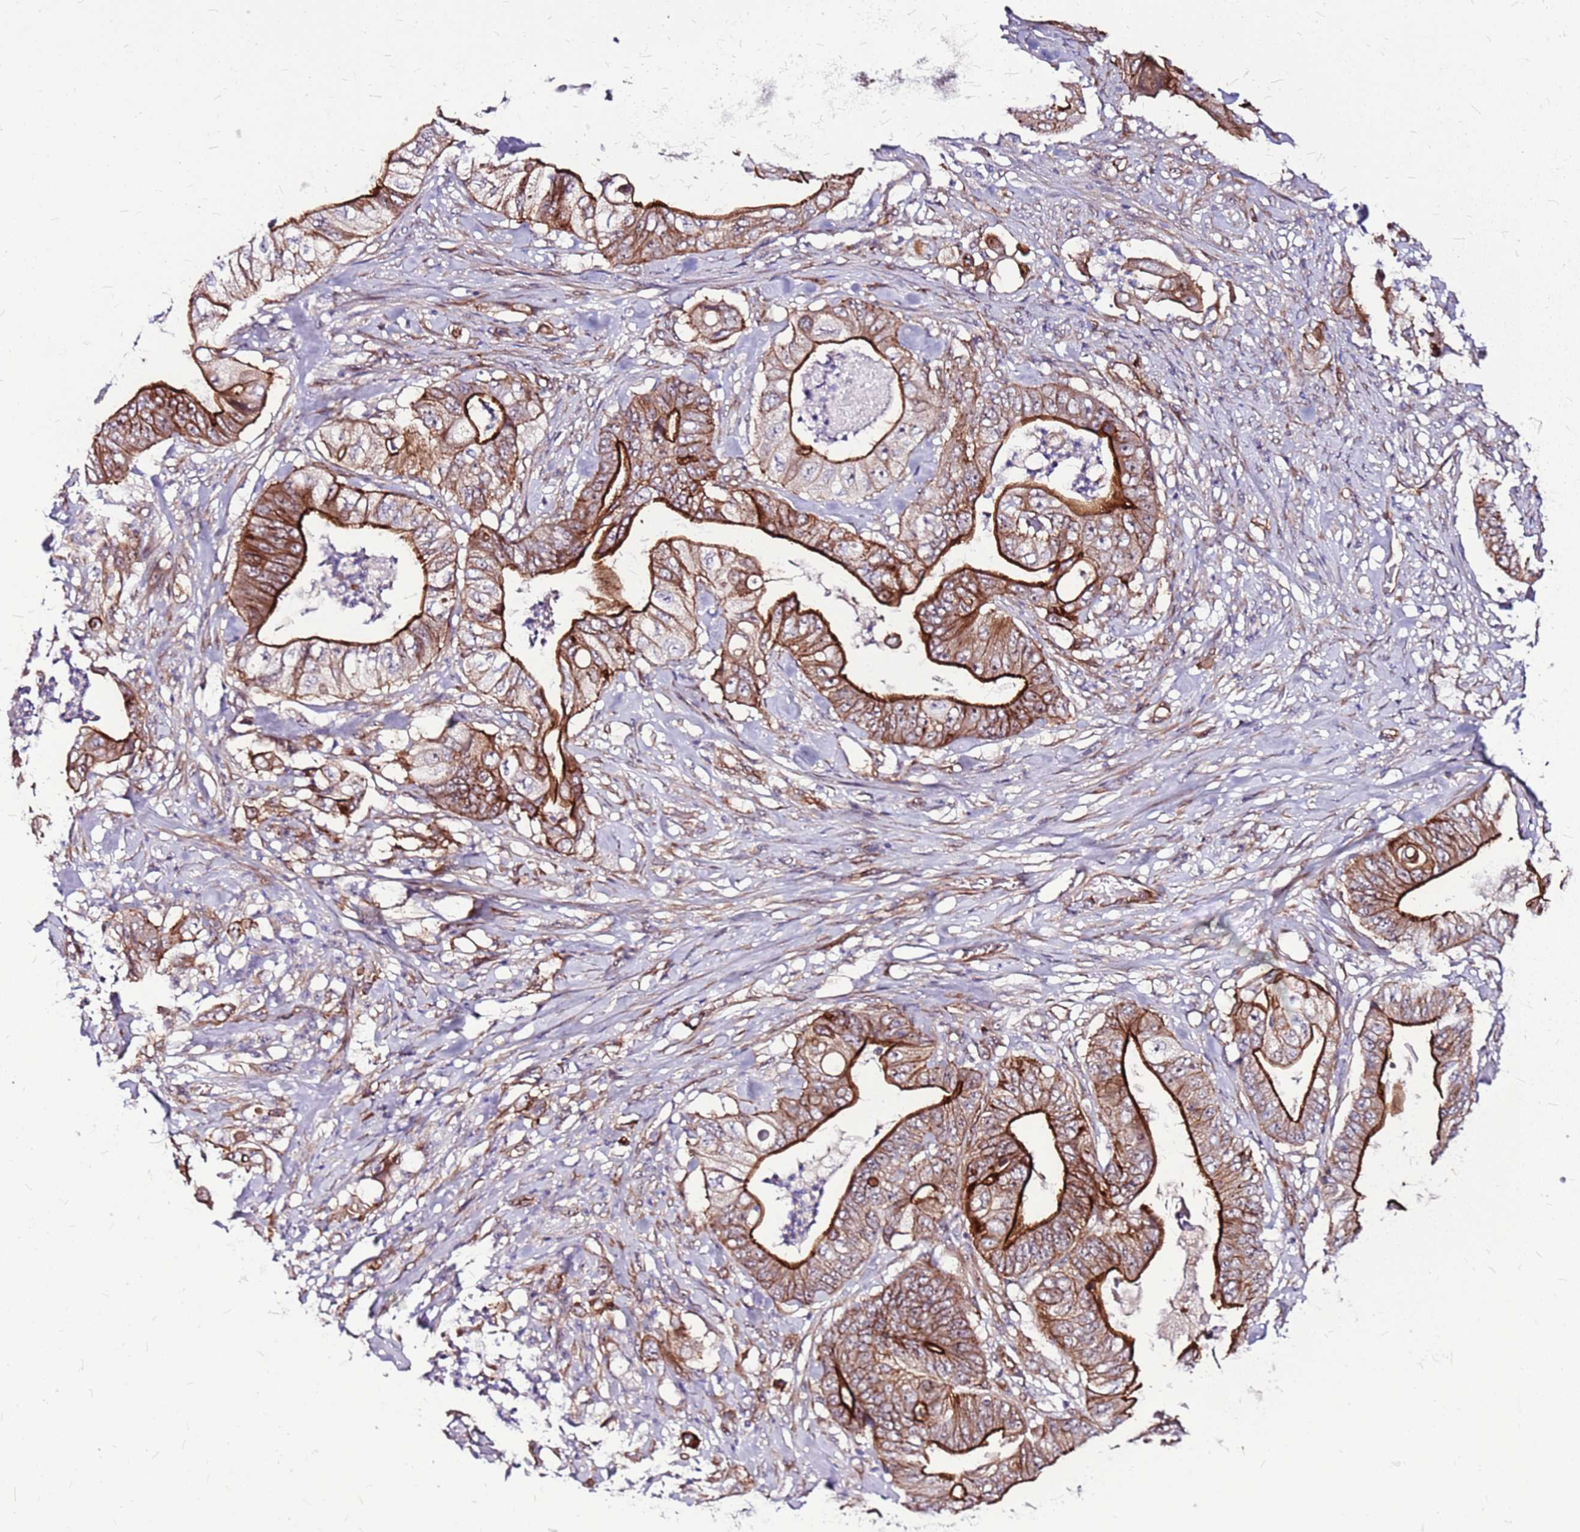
{"staining": {"intensity": "strong", "quantity": ">75%", "location": "cytoplasmic/membranous"}, "tissue": "stomach cancer", "cell_type": "Tumor cells", "image_type": "cancer", "snomed": [{"axis": "morphology", "description": "Adenocarcinoma, NOS"}, {"axis": "topography", "description": "Stomach"}], "caption": "Tumor cells show high levels of strong cytoplasmic/membranous staining in approximately >75% of cells in stomach adenocarcinoma.", "gene": "TOPAZ1", "patient": {"sex": "female", "age": 73}}